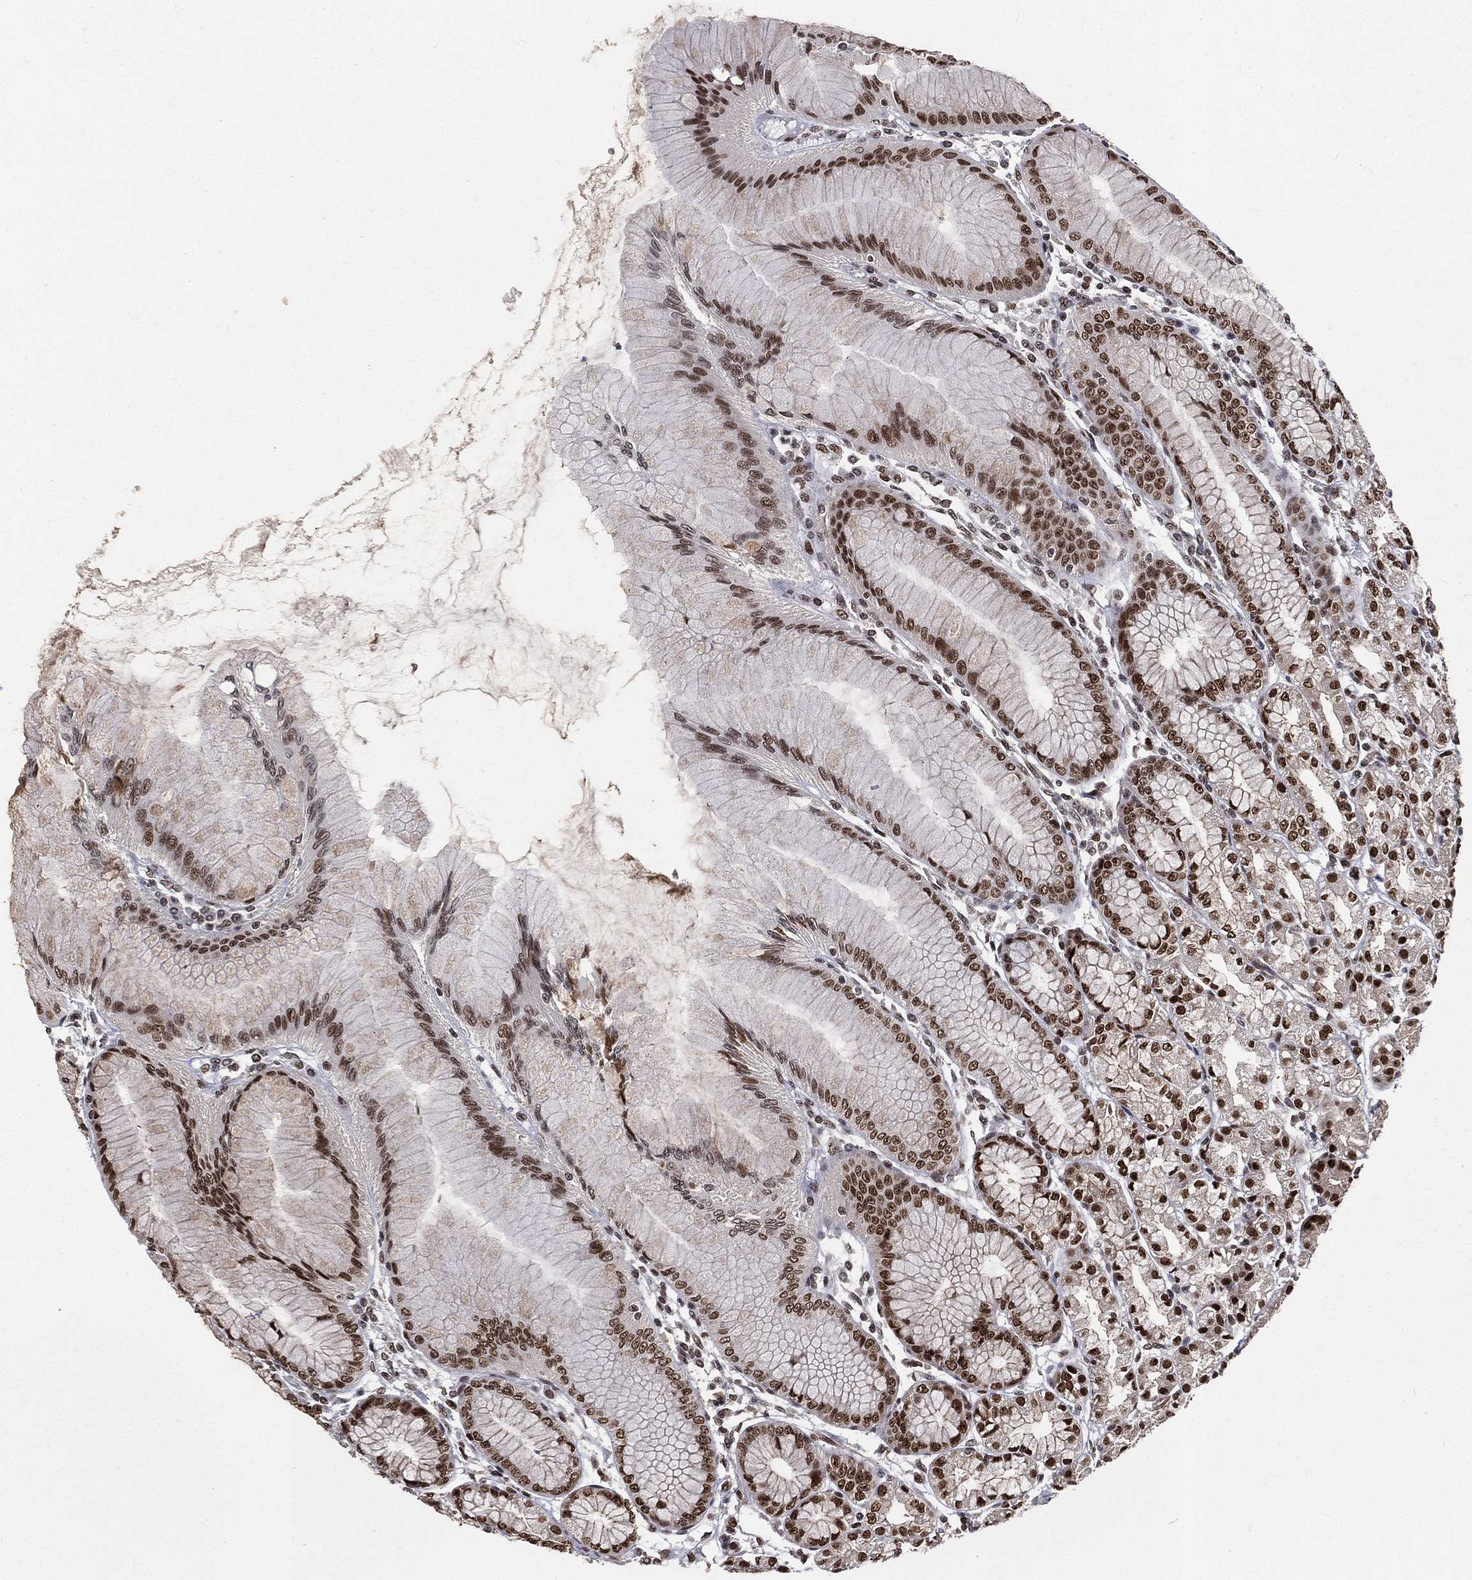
{"staining": {"intensity": "strong", "quantity": "25%-75%", "location": "nuclear"}, "tissue": "stomach", "cell_type": "Glandular cells", "image_type": "normal", "snomed": [{"axis": "morphology", "description": "Normal tissue, NOS"}, {"axis": "topography", "description": "Stomach"}], "caption": "Stomach stained with immunohistochemistry reveals strong nuclear positivity in about 25%-75% of glandular cells. Nuclei are stained in blue.", "gene": "POLB", "patient": {"sex": "female", "age": 57}}